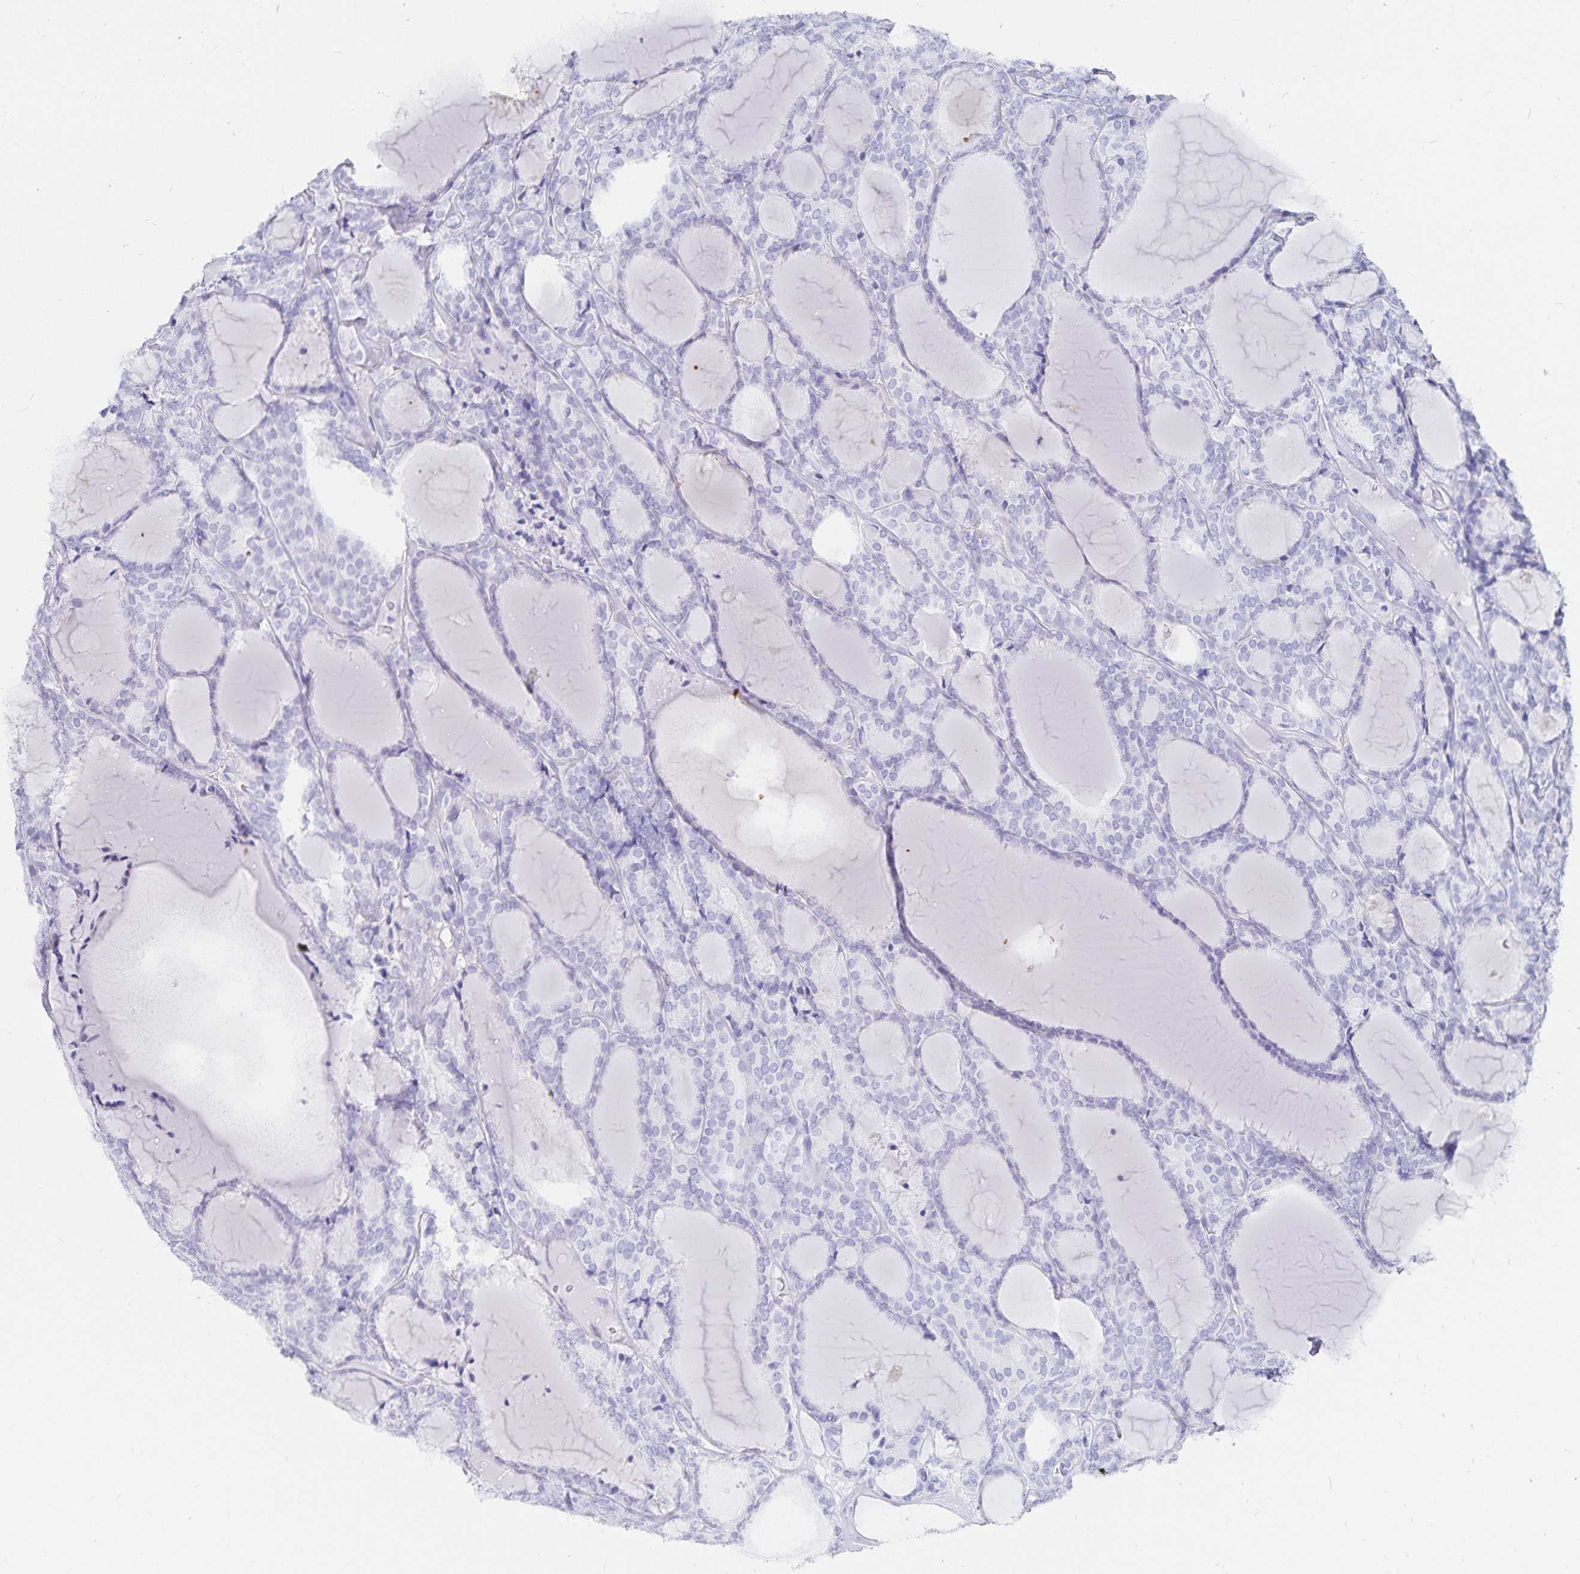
{"staining": {"intensity": "negative", "quantity": "none", "location": "none"}, "tissue": "thyroid cancer", "cell_type": "Tumor cells", "image_type": "cancer", "snomed": [{"axis": "morphology", "description": "Follicular adenoma carcinoma, NOS"}, {"axis": "topography", "description": "Thyroid gland"}], "caption": "Immunohistochemical staining of thyroid cancer (follicular adenoma carcinoma) exhibits no significant staining in tumor cells. (DAB (3,3'-diaminobenzidine) IHC visualized using brightfield microscopy, high magnification).", "gene": "INSL5", "patient": {"sex": "male", "age": 74}}